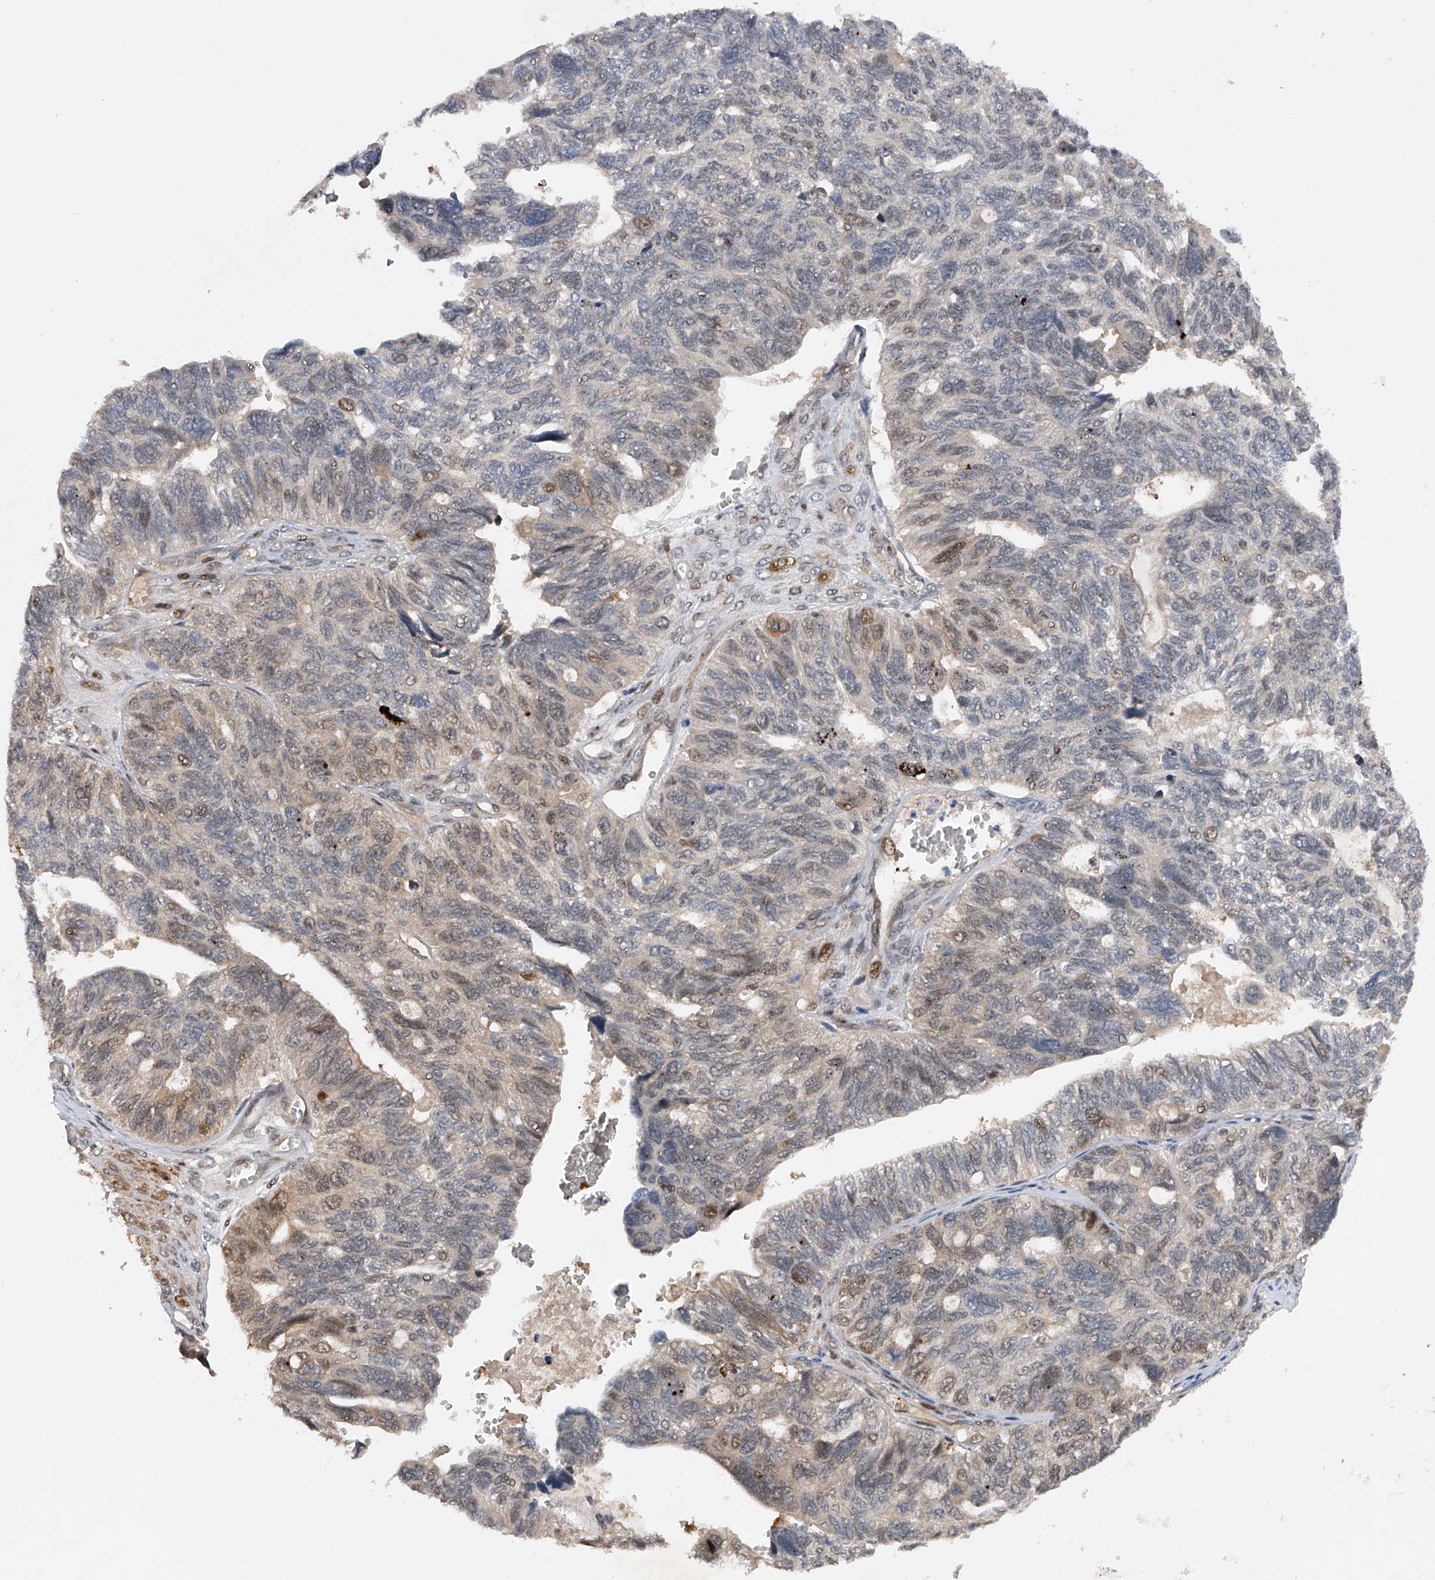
{"staining": {"intensity": "weak", "quantity": "<25%", "location": "nuclear"}, "tissue": "ovarian cancer", "cell_type": "Tumor cells", "image_type": "cancer", "snomed": [{"axis": "morphology", "description": "Cystadenocarcinoma, serous, NOS"}, {"axis": "topography", "description": "Ovary"}], "caption": "An immunohistochemistry (IHC) photomicrograph of ovarian serous cystadenocarcinoma is shown. There is no staining in tumor cells of ovarian serous cystadenocarcinoma. Brightfield microscopy of immunohistochemistry stained with DAB (3,3'-diaminobenzidine) (brown) and hematoxylin (blue), captured at high magnification.", "gene": "RWDD2A", "patient": {"sex": "female", "age": 79}}